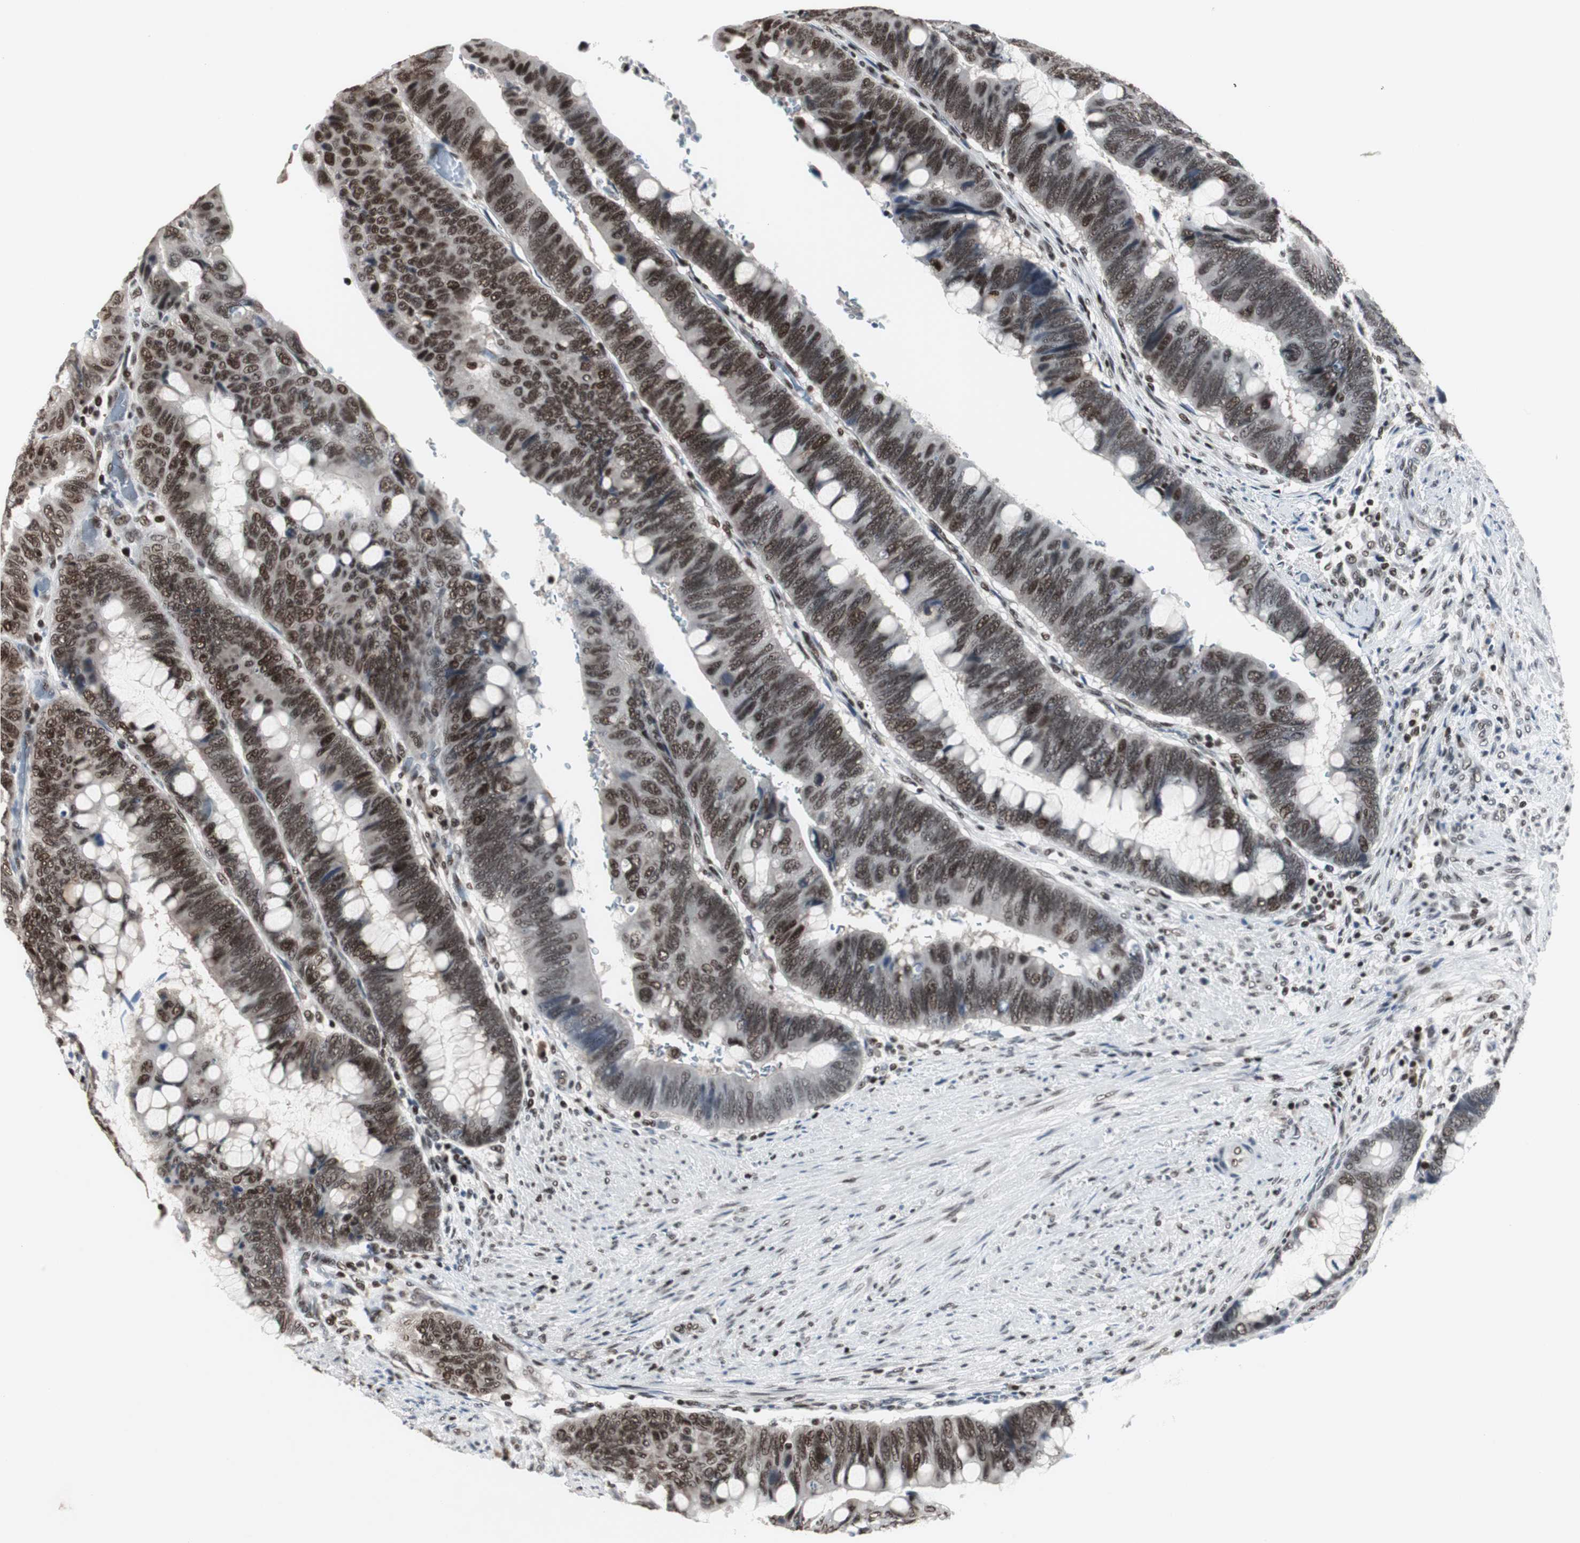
{"staining": {"intensity": "strong", "quantity": ">75%", "location": "nuclear"}, "tissue": "colorectal cancer", "cell_type": "Tumor cells", "image_type": "cancer", "snomed": [{"axis": "morphology", "description": "Normal tissue, NOS"}, {"axis": "morphology", "description": "Adenocarcinoma, NOS"}, {"axis": "topography", "description": "Rectum"}], "caption": "Human colorectal cancer stained for a protein (brown) reveals strong nuclear positive positivity in approximately >75% of tumor cells.", "gene": "RAD9A", "patient": {"sex": "male", "age": 92}}